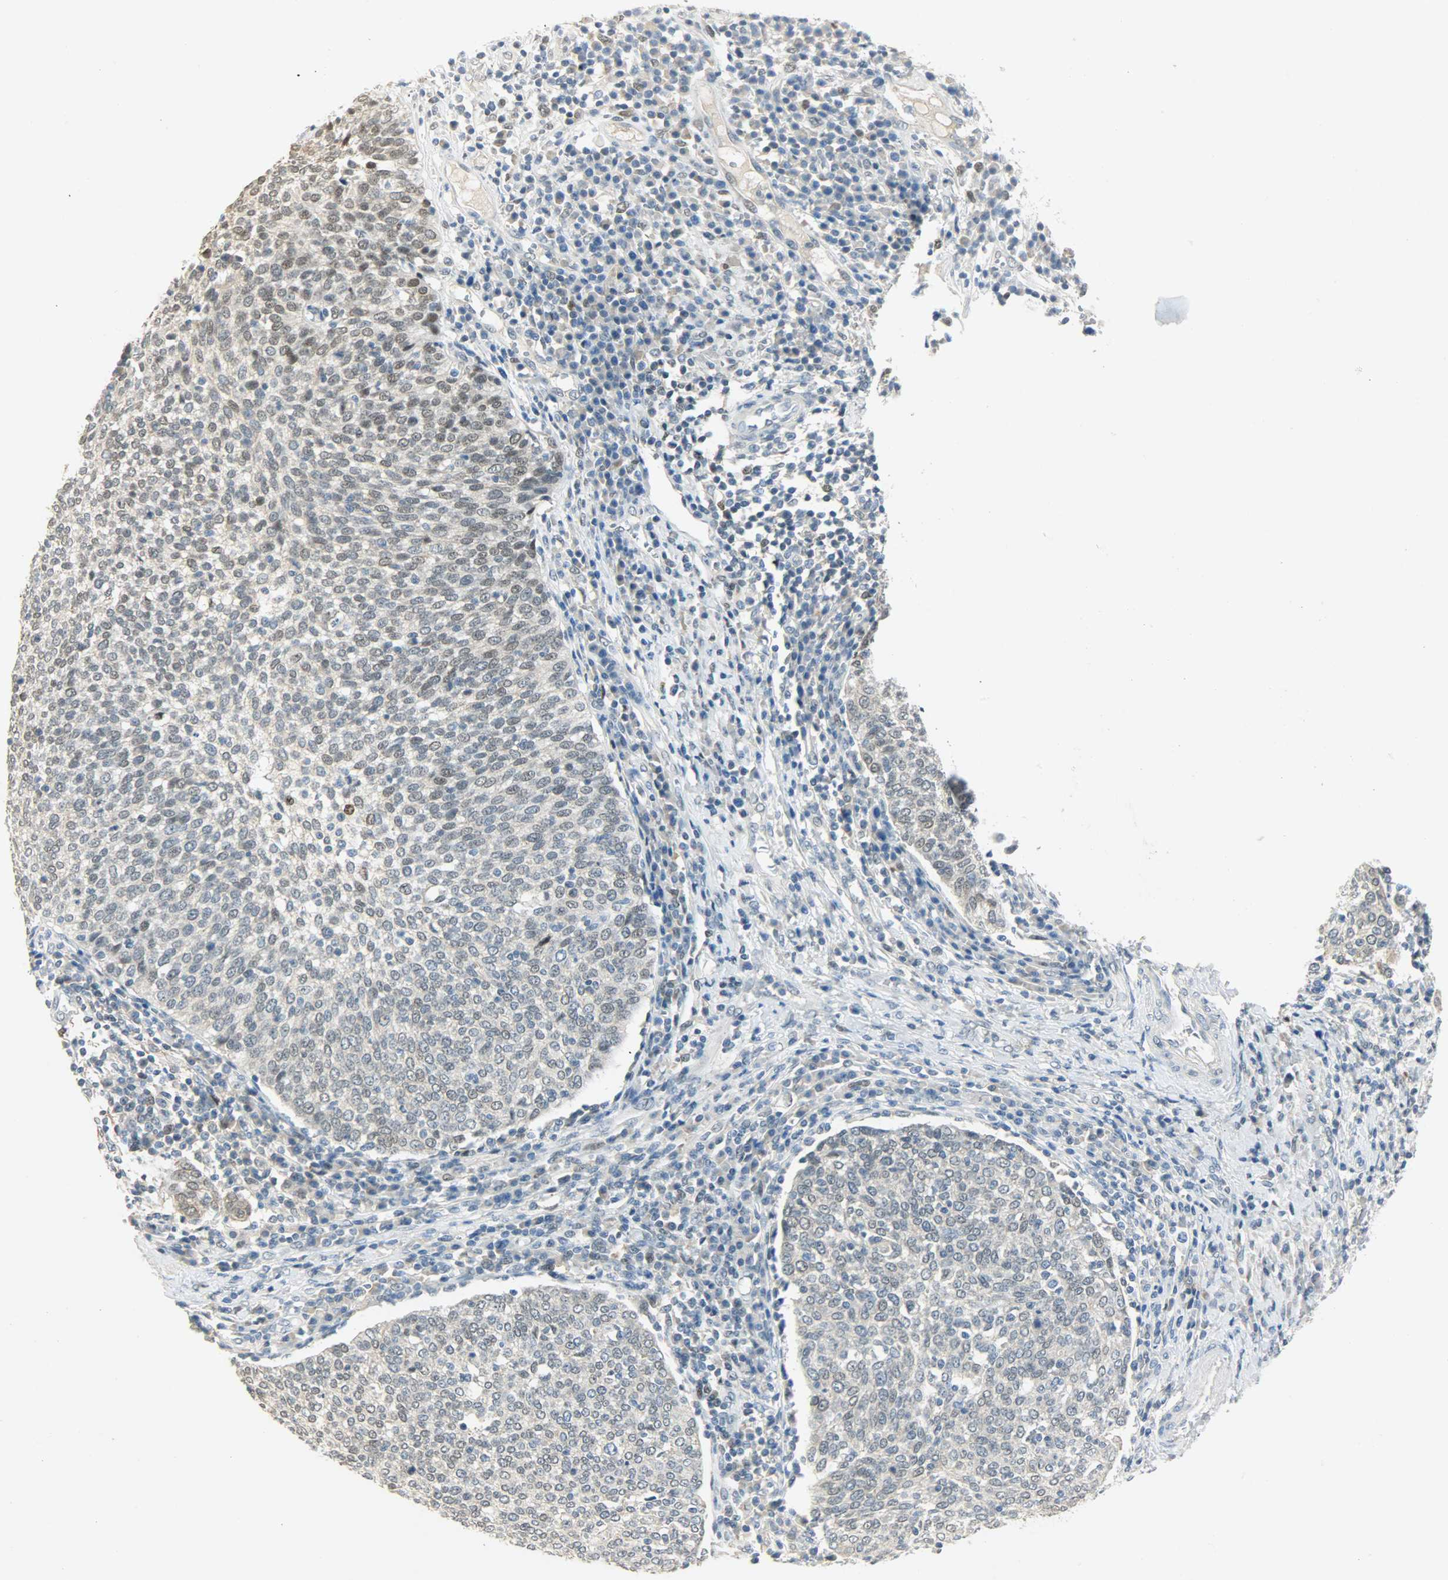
{"staining": {"intensity": "weak", "quantity": "25%-75%", "location": "cytoplasmic/membranous,nuclear"}, "tissue": "cervical cancer", "cell_type": "Tumor cells", "image_type": "cancer", "snomed": [{"axis": "morphology", "description": "Squamous cell carcinoma, NOS"}, {"axis": "topography", "description": "Cervix"}], "caption": "Protein staining exhibits weak cytoplasmic/membranous and nuclear staining in about 25%-75% of tumor cells in cervical cancer.", "gene": "PPARG", "patient": {"sex": "female", "age": 40}}